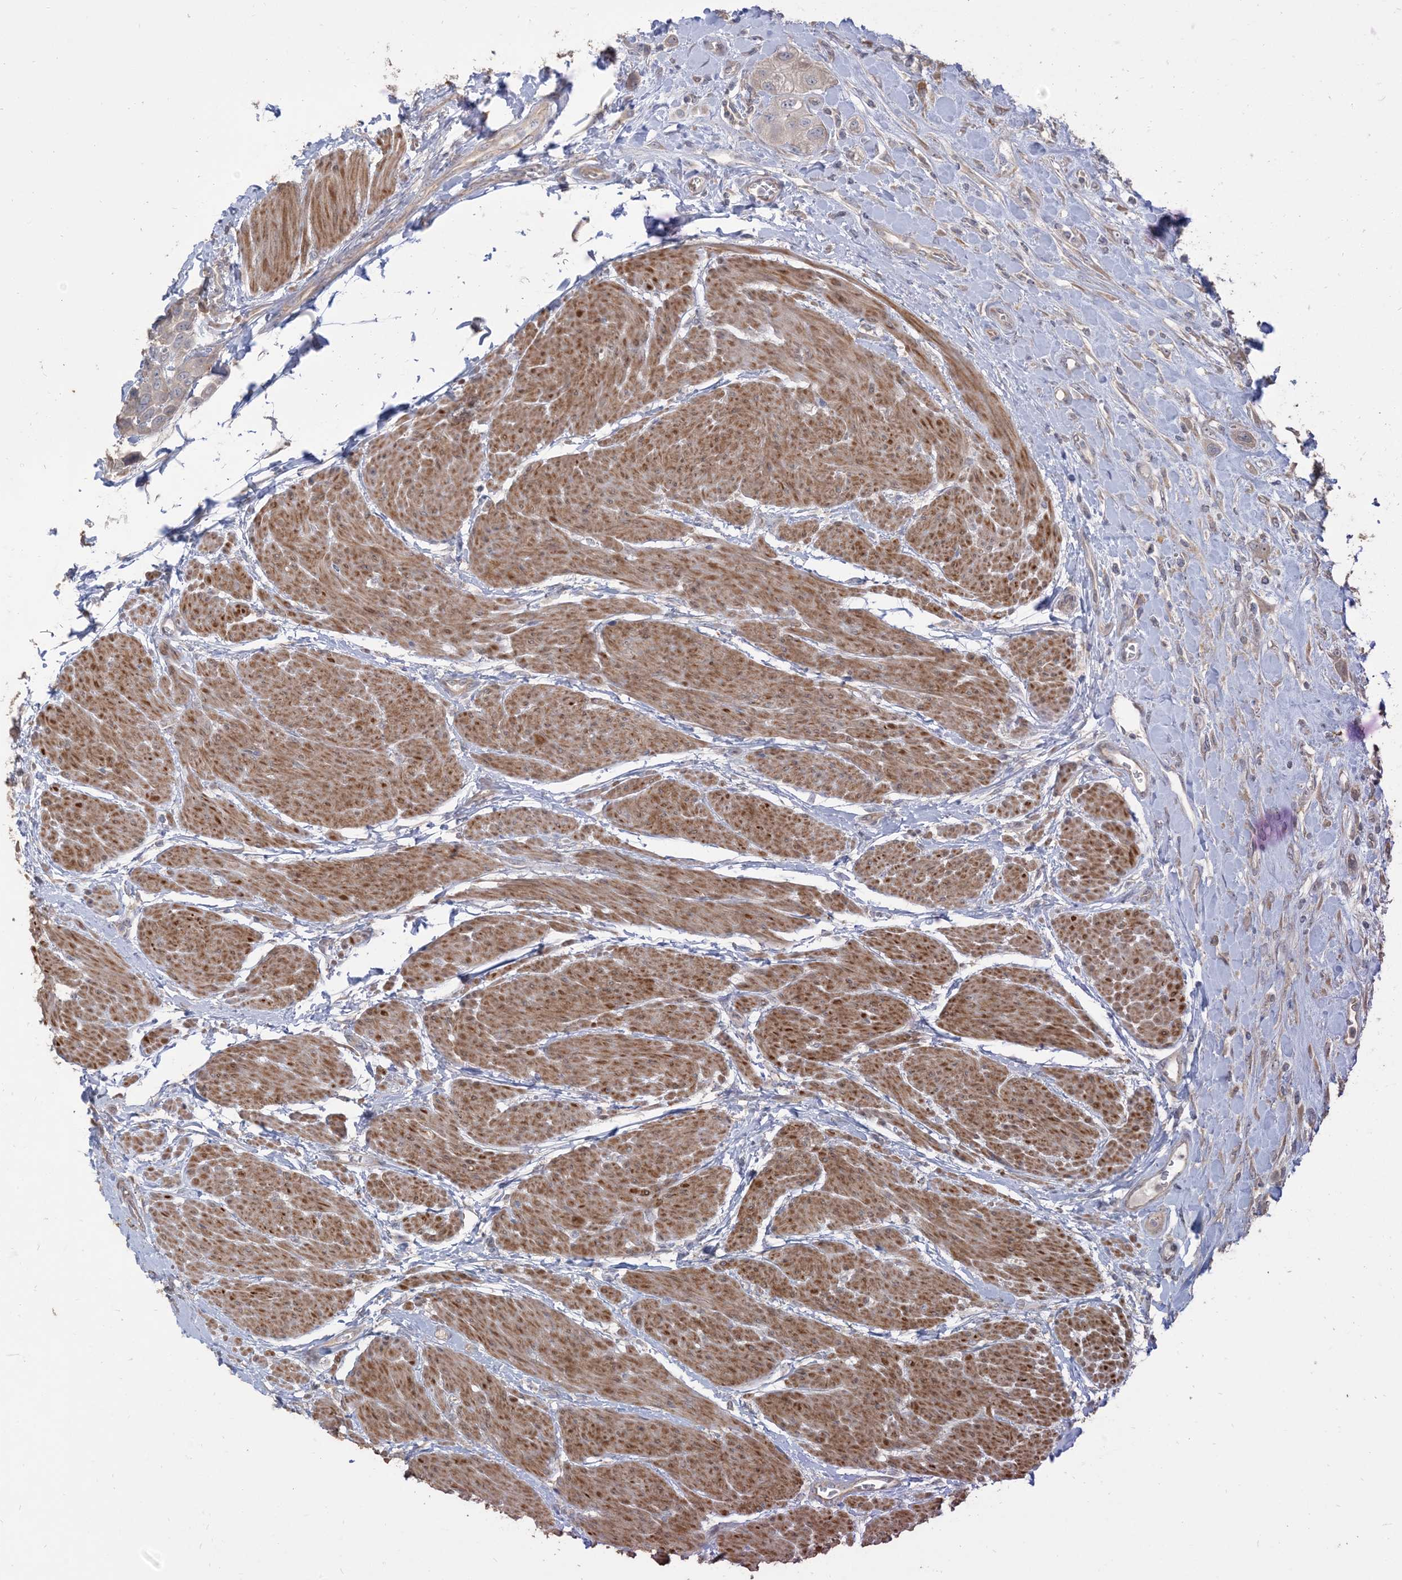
{"staining": {"intensity": "weak", "quantity": "<25%", "location": "cytoplasmic/membranous"}, "tissue": "urothelial cancer", "cell_type": "Tumor cells", "image_type": "cancer", "snomed": [{"axis": "morphology", "description": "Urothelial carcinoma, High grade"}, {"axis": "topography", "description": "Urinary bladder"}], "caption": "Tumor cells are negative for protein expression in human urothelial cancer.", "gene": "RNF175", "patient": {"sex": "male", "age": 50}}